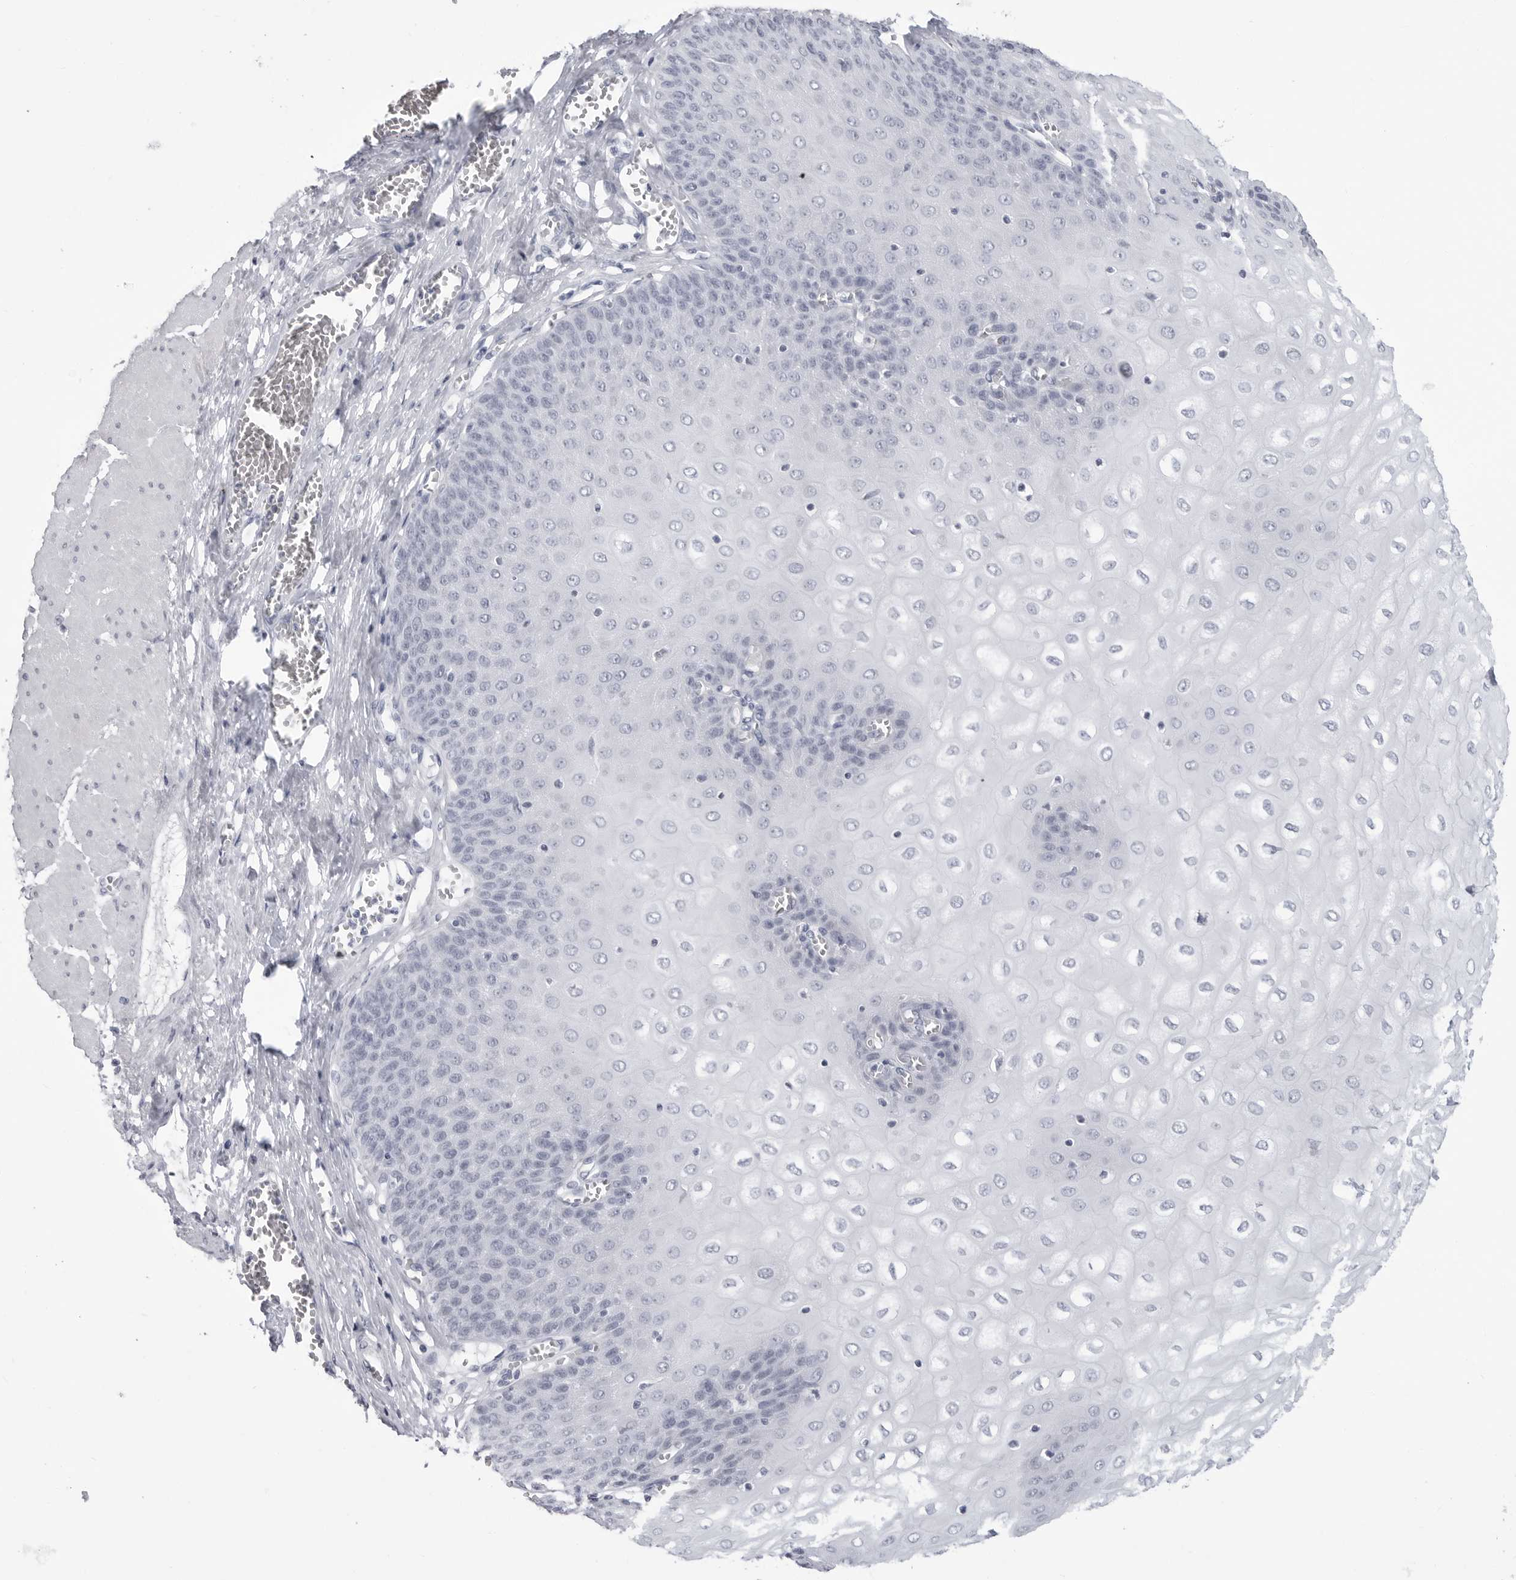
{"staining": {"intensity": "negative", "quantity": "none", "location": "none"}, "tissue": "esophagus", "cell_type": "Squamous epithelial cells", "image_type": "normal", "snomed": [{"axis": "morphology", "description": "Normal tissue, NOS"}, {"axis": "topography", "description": "Esophagus"}], "caption": "Immunohistochemistry (IHC) photomicrograph of normal esophagus: human esophagus stained with DAB displays no significant protein expression in squamous epithelial cells. (Stains: DAB (3,3'-diaminobenzidine) immunohistochemistry with hematoxylin counter stain, Microscopy: brightfield microscopy at high magnification).", "gene": "PGA3", "patient": {"sex": "male", "age": 60}}